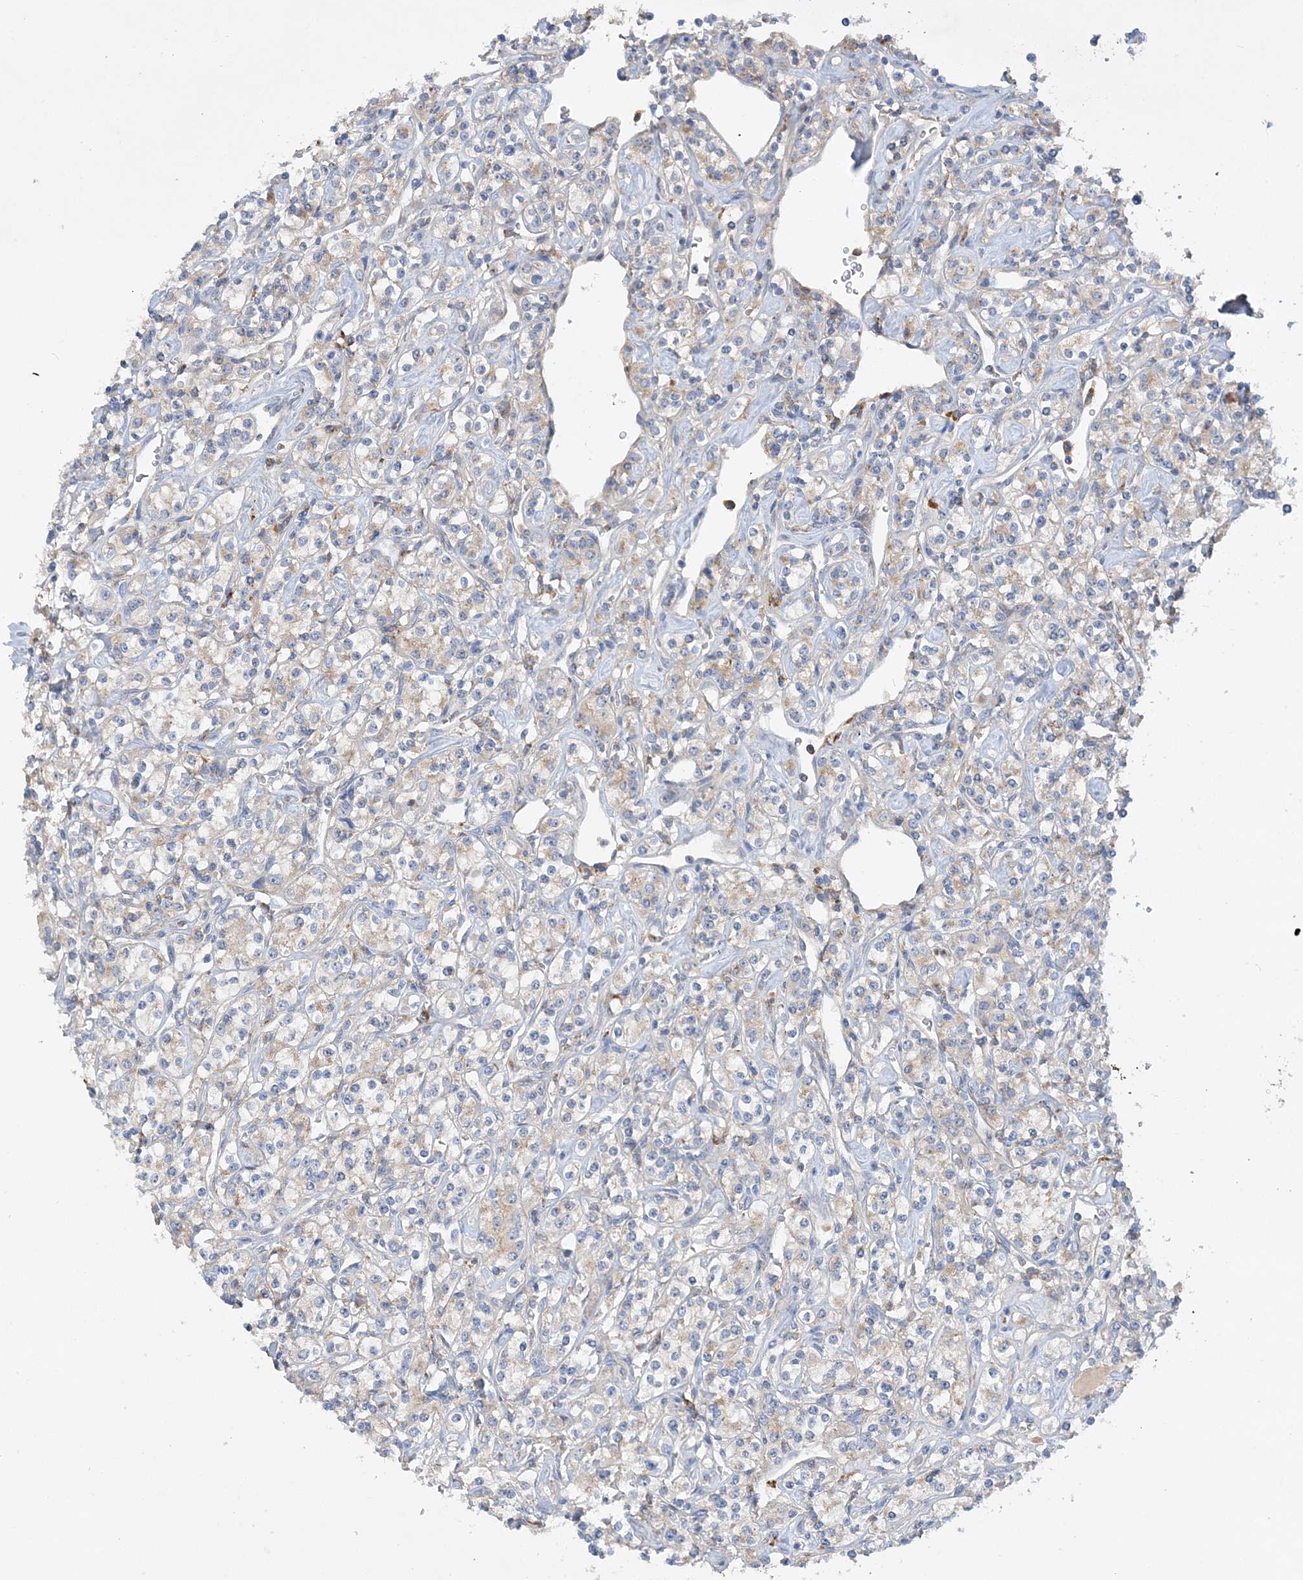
{"staining": {"intensity": "weak", "quantity": "<25%", "location": "cytoplasmic/membranous"}, "tissue": "renal cancer", "cell_type": "Tumor cells", "image_type": "cancer", "snomed": [{"axis": "morphology", "description": "Adenocarcinoma, NOS"}, {"axis": "topography", "description": "Kidney"}], "caption": "Immunohistochemistry image of neoplastic tissue: renal adenocarcinoma stained with DAB (3,3'-diaminobenzidine) exhibits no significant protein positivity in tumor cells.", "gene": "GRINA", "patient": {"sex": "male", "age": 77}}